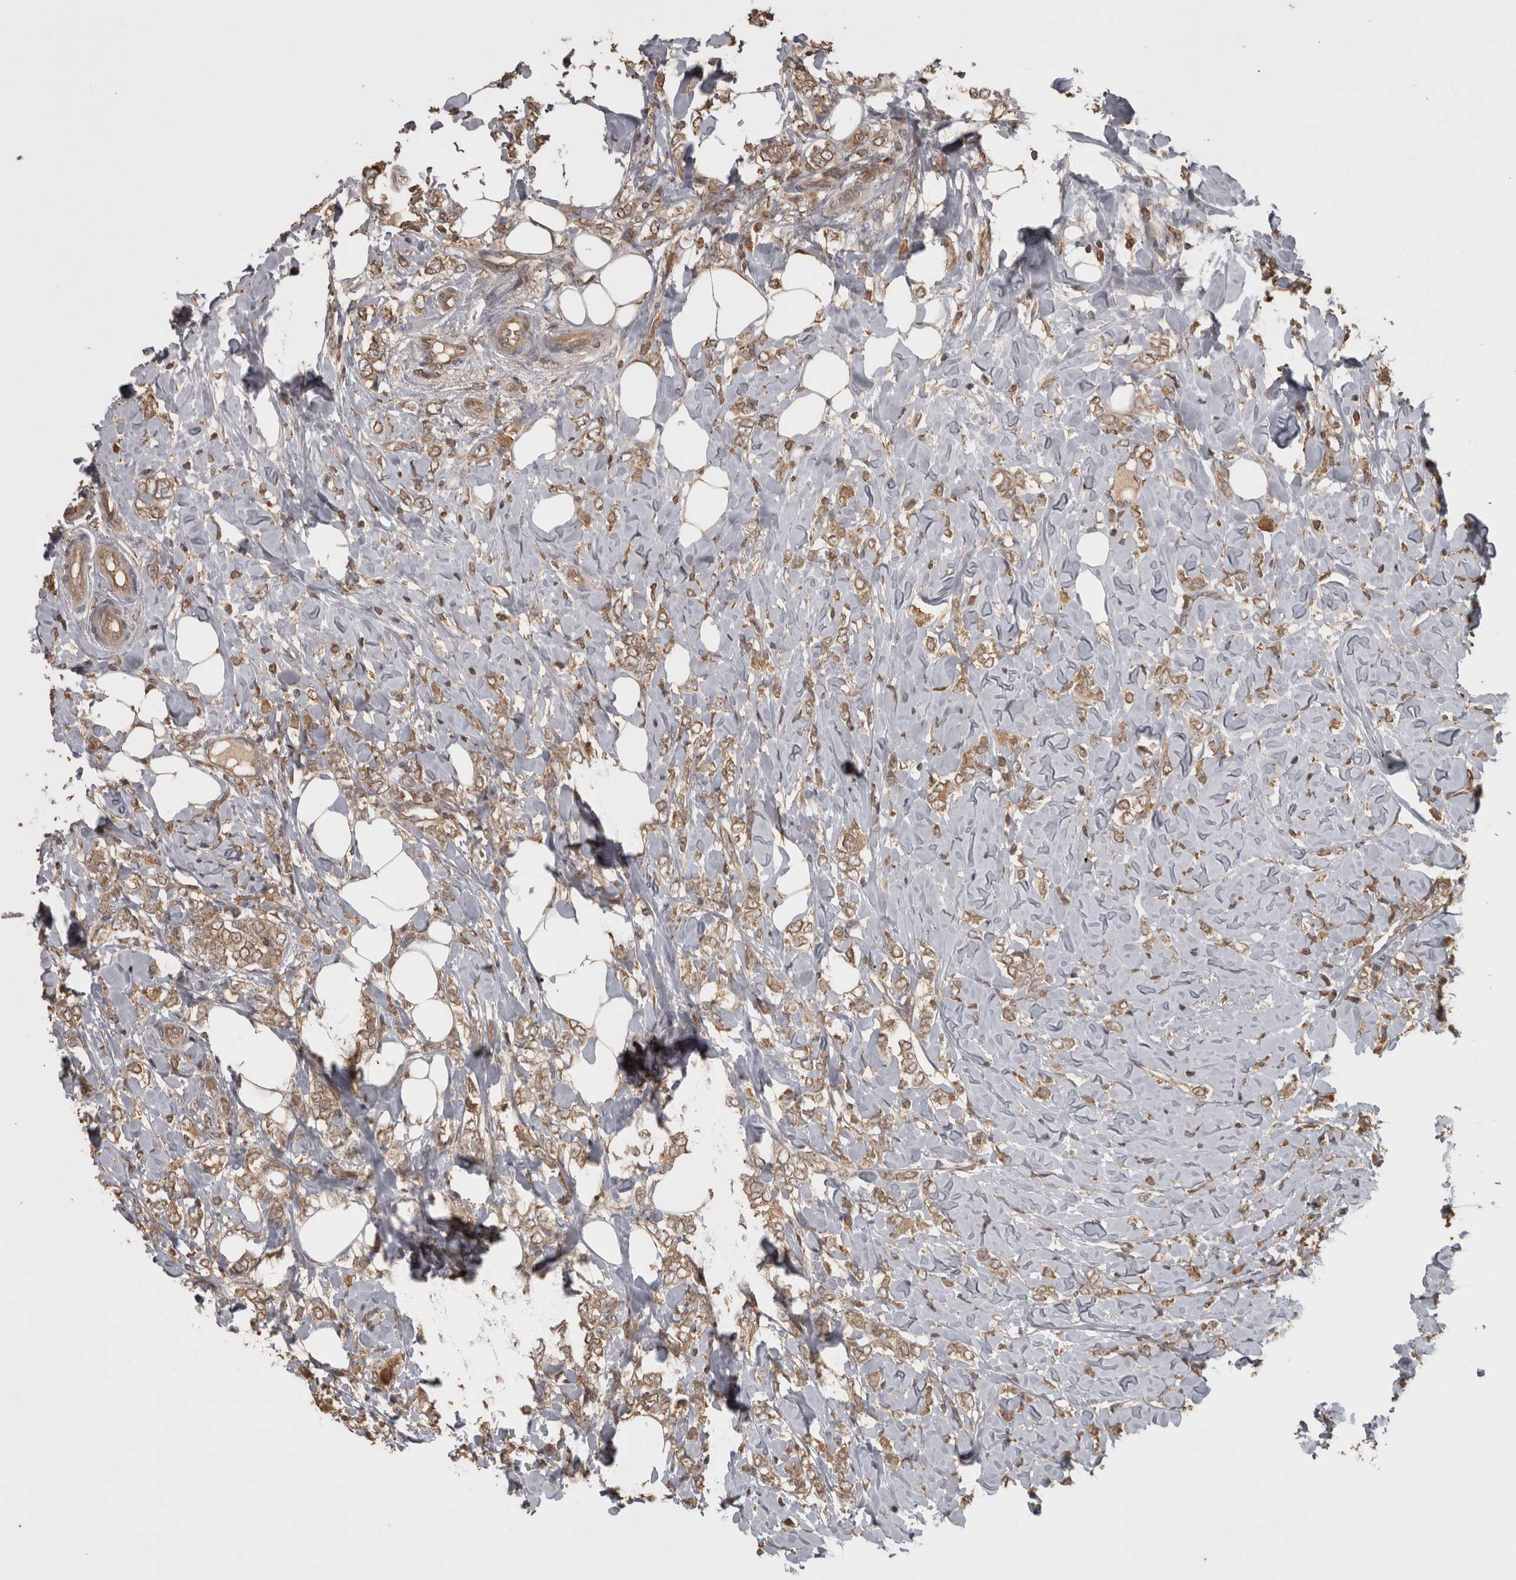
{"staining": {"intensity": "moderate", "quantity": ">75%", "location": "cytoplasmic/membranous"}, "tissue": "breast cancer", "cell_type": "Tumor cells", "image_type": "cancer", "snomed": [{"axis": "morphology", "description": "Normal tissue, NOS"}, {"axis": "morphology", "description": "Lobular carcinoma"}, {"axis": "topography", "description": "Breast"}], "caption": "Protein staining by immunohistochemistry reveals moderate cytoplasmic/membranous expression in about >75% of tumor cells in lobular carcinoma (breast).", "gene": "MICU3", "patient": {"sex": "female", "age": 47}}